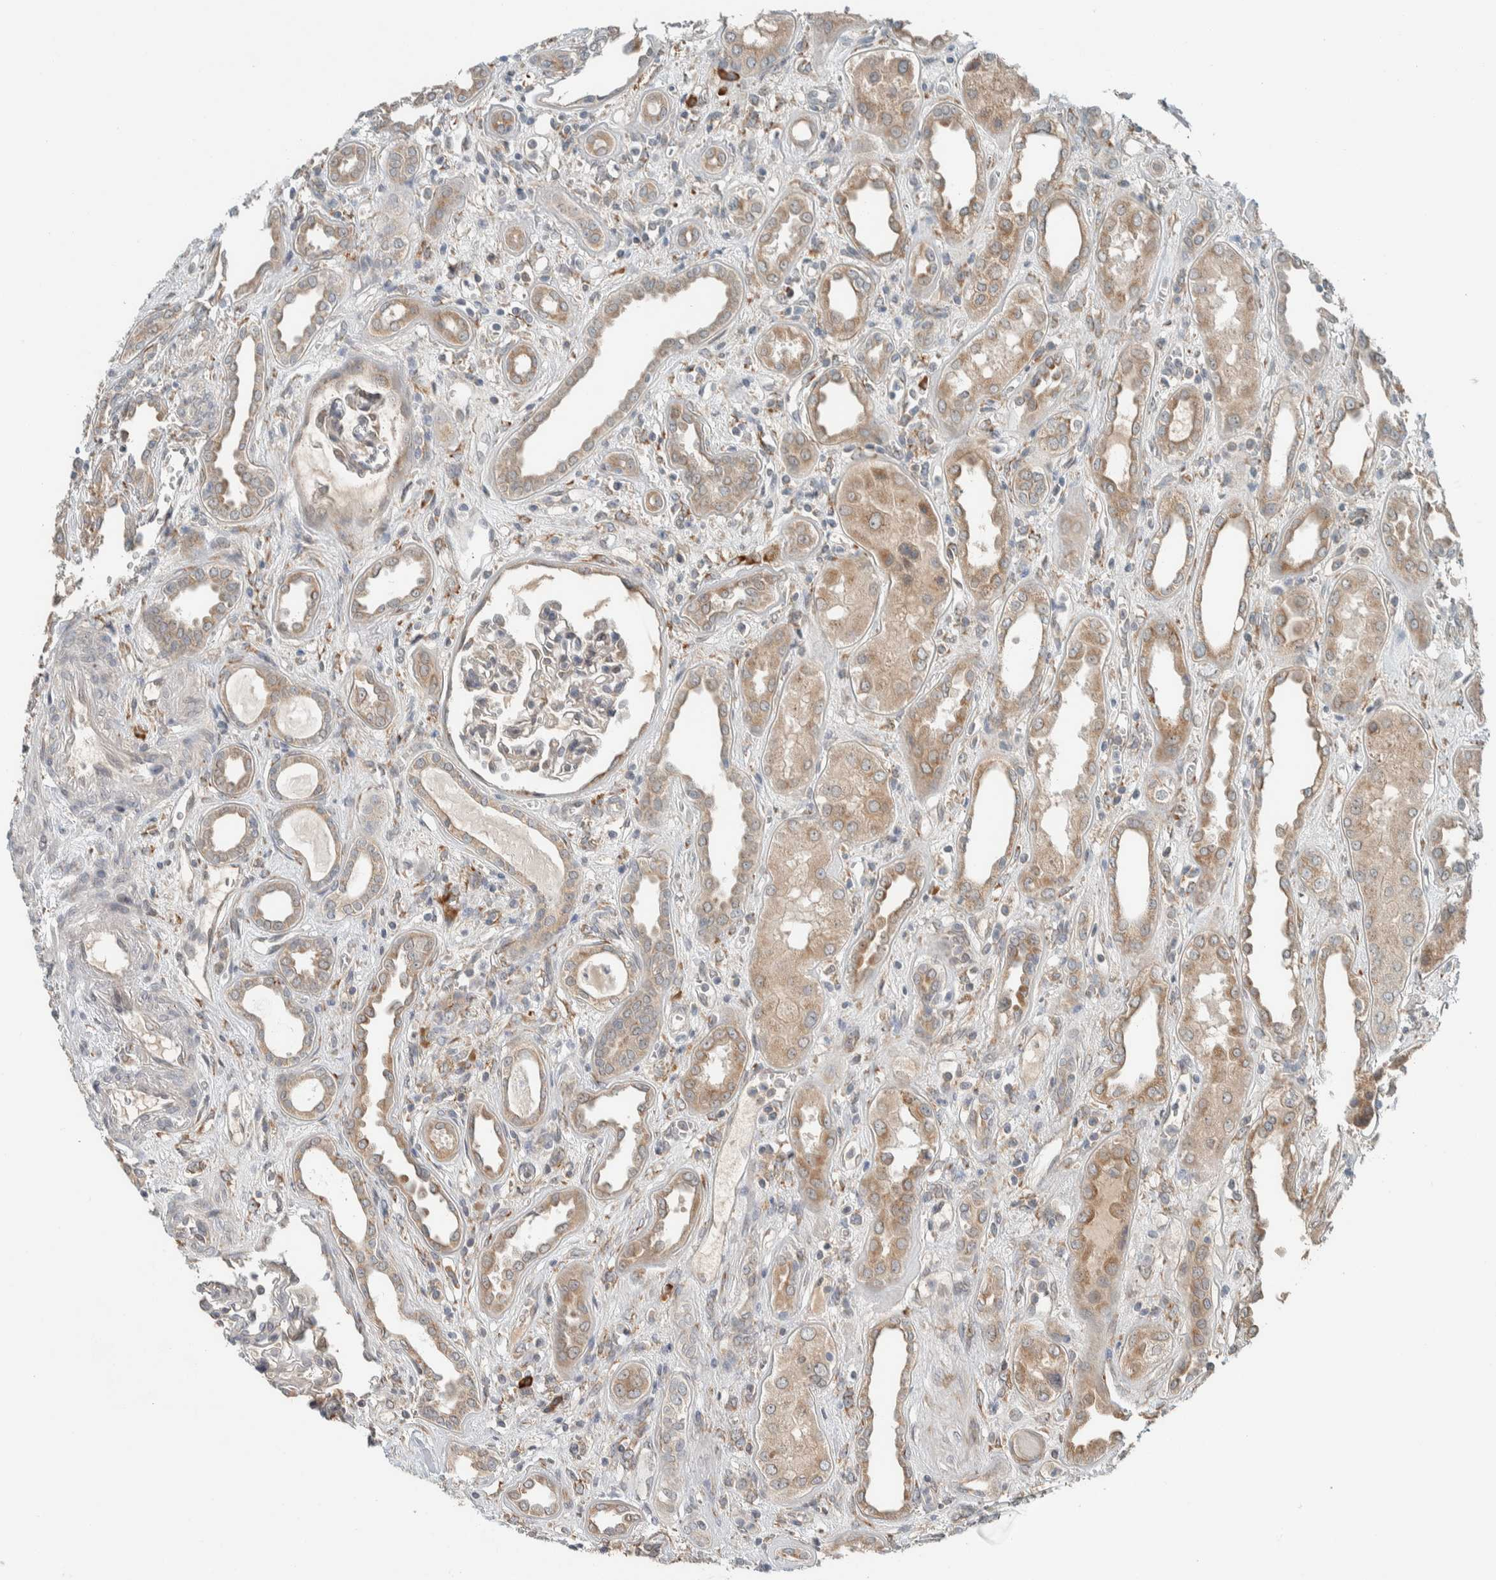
{"staining": {"intensity": "moderate", "quantity": "<25%", "location": "cytoplasmic/membranous"}, "tissue": "kidney", "cell_type": "Cells in glomeruli", "image_type": "normal", "snomed": [{"axis": "morphology", "description": "Normal tissue, NOS"}, {"axis": "topography", "description": "Kidney"}], "caption": "High-power microscopy captured an immunohistochemistry (IHC) micrograph of benign kidney, revealing moderate cytoplasmic/membranous staining in about <25% of cells in glomeruli.", "gene": "CTBP2", "patient": {"sex": "male", "age": 59}}